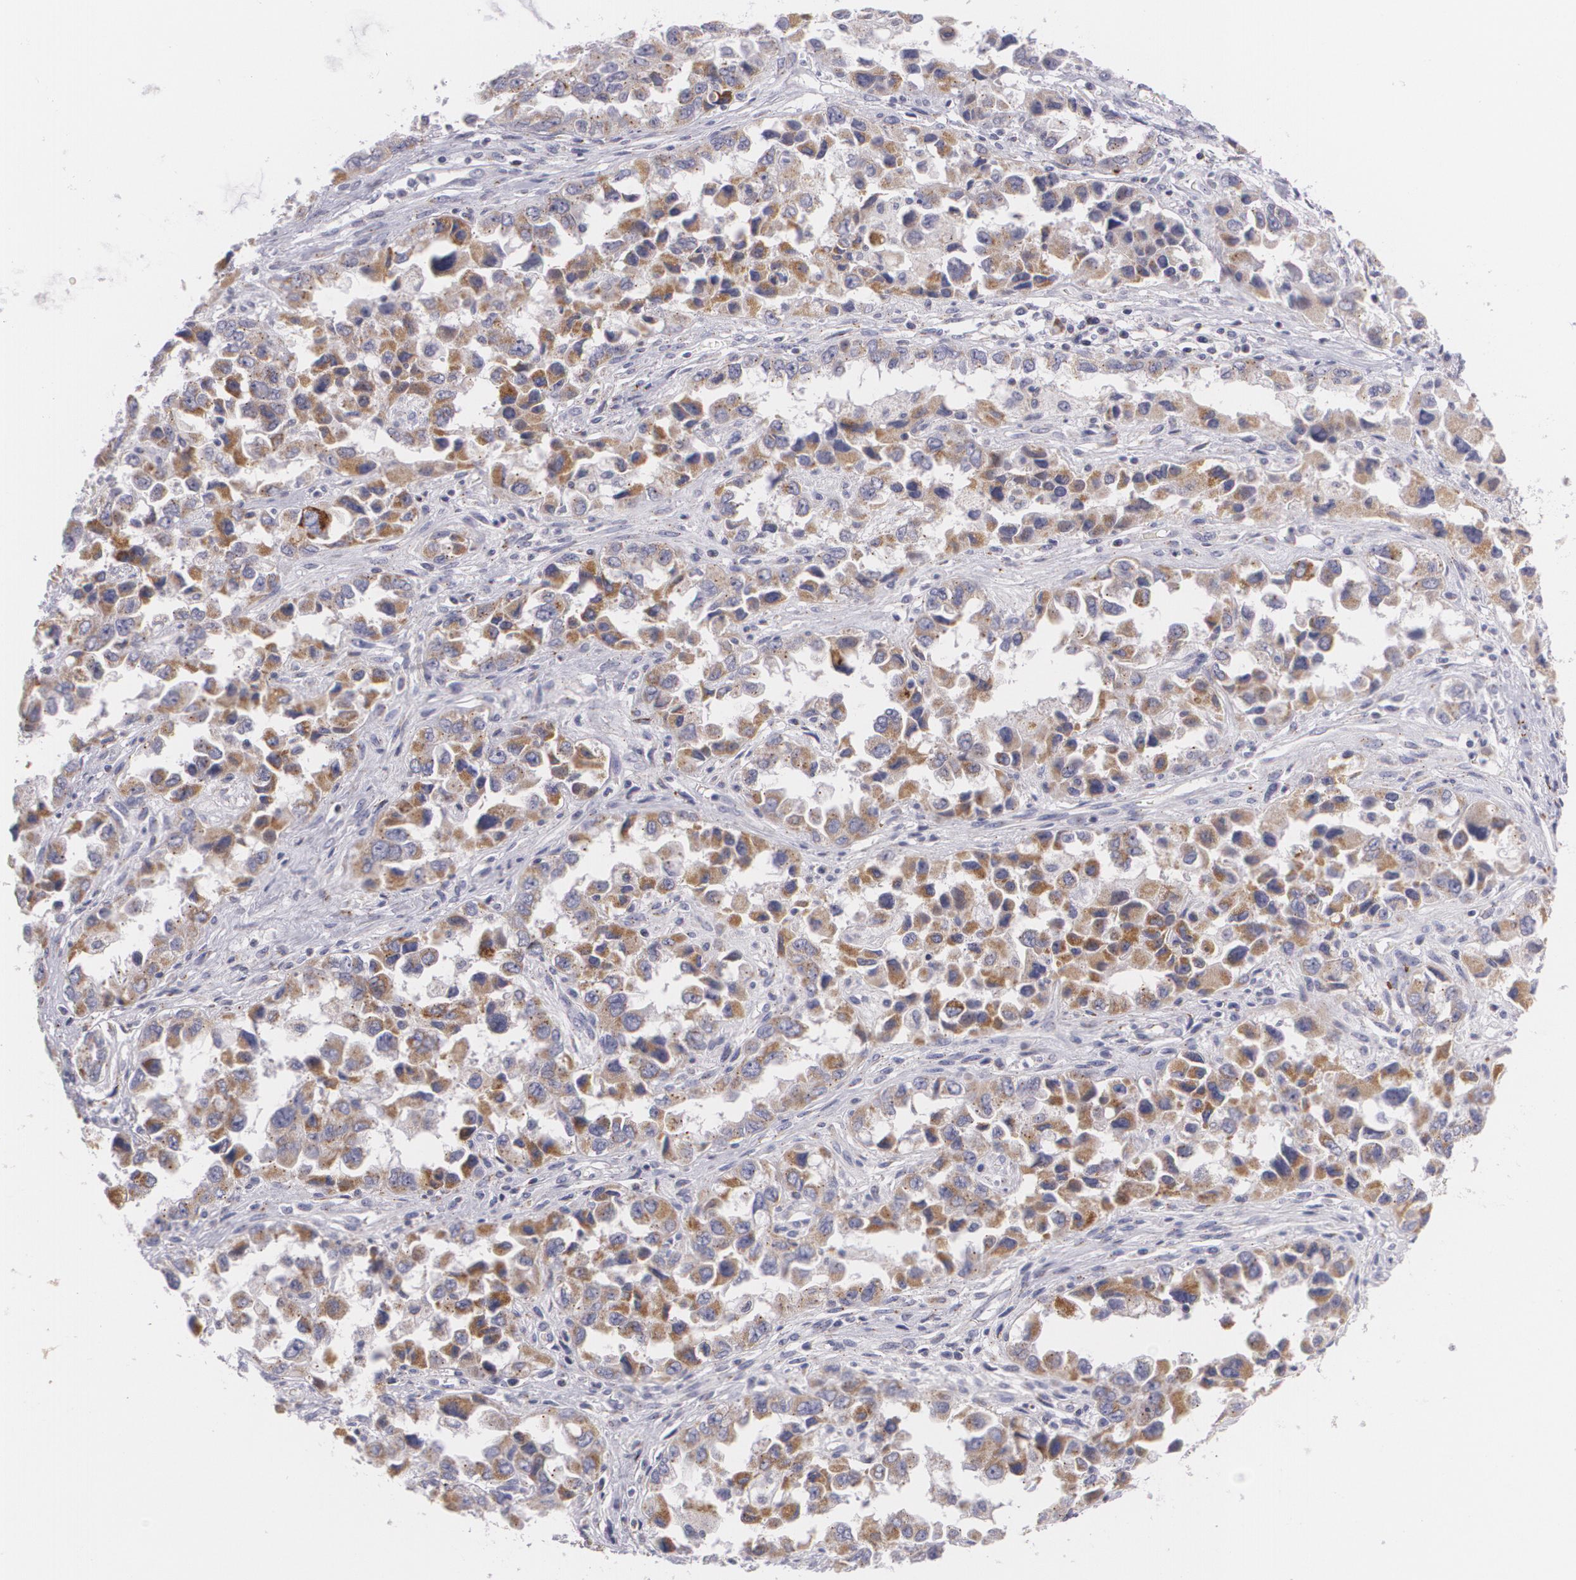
{"staining": {"intensity": "weak", "quantity": ">75%", "location": "cytoplasmic/membranous"}, "tissue": "ovarian cancer", "cell_type": "Tumor cells", "image_type": "cancer", "snomed": [{"axis": "morphology", "description": "Cystadenocarcinoma, serous, NOS"}, {"axis": "topography", "description": "Ovary"}], "caption": "IHC photomicrograph of human ovarian serous cystadenocarcinoma stained for a protein (brown), which displays low levels of weak cytoplasmic/membranous expression in approximately >75% of tumor cells.", "gene": "CILK1", "patient": {"sex": "female", "age": 84}}